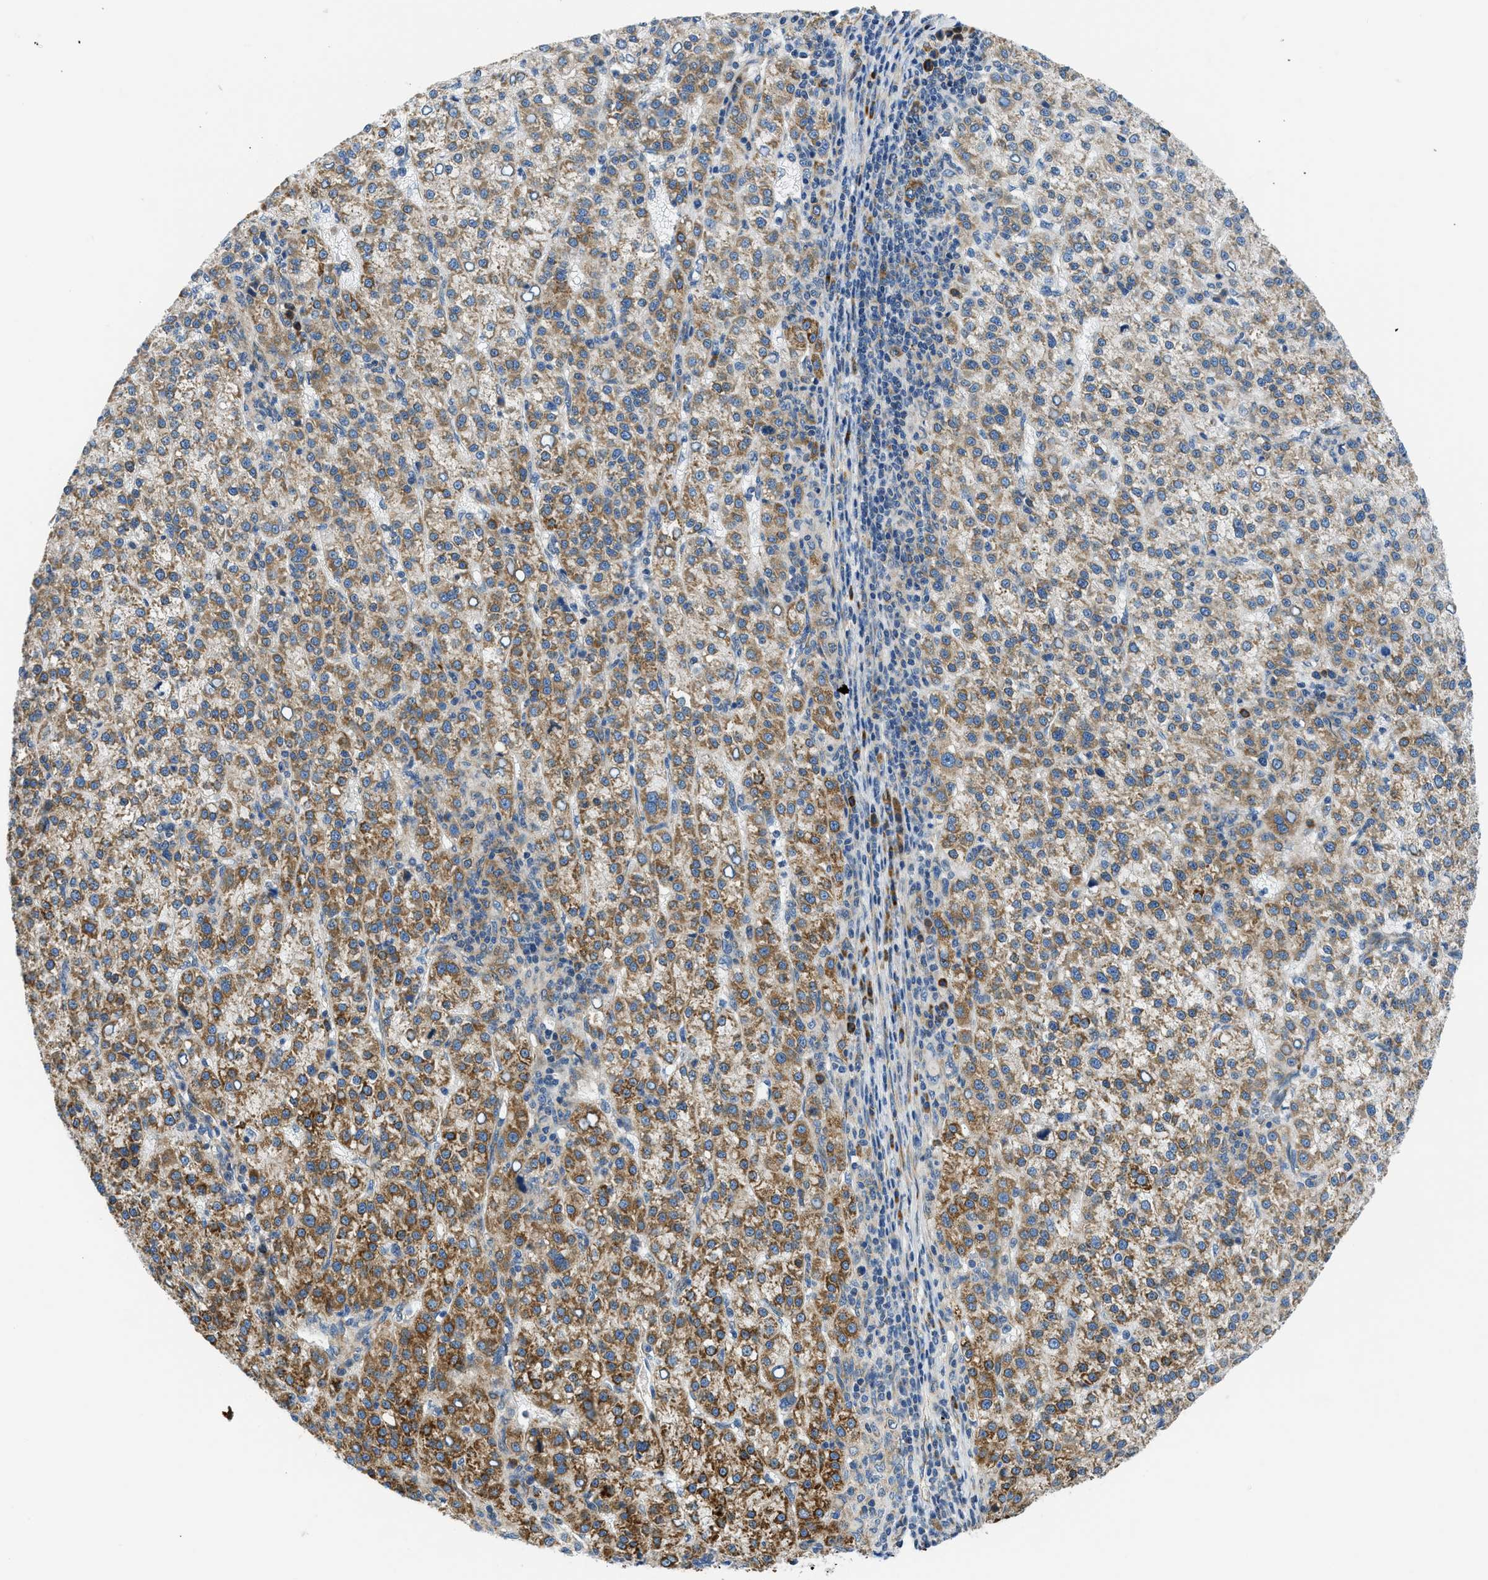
{"staining": {"intensity": "moderate", "quantity": ">75%", "location": "cytoplasmic/membranous"}, "tissue": "liver cancer", "cell_type": "Tumor cells", "image_type": "cancer", "snomed": [{"axis": "morphology", "description": "Carcinoma, Hepatocellular, NOS"}, {"axis": "topography", "description": "Liver"}], "caption": "The histopathology image reveals staining of liver cancer (hepatocellular carcinoma), revealing moderate cytoplasmic/membranous protein positivity (brown color) within tumor cells.", "gene": "CAMKK2", "patient": {"sex": "female", "age": 58}}